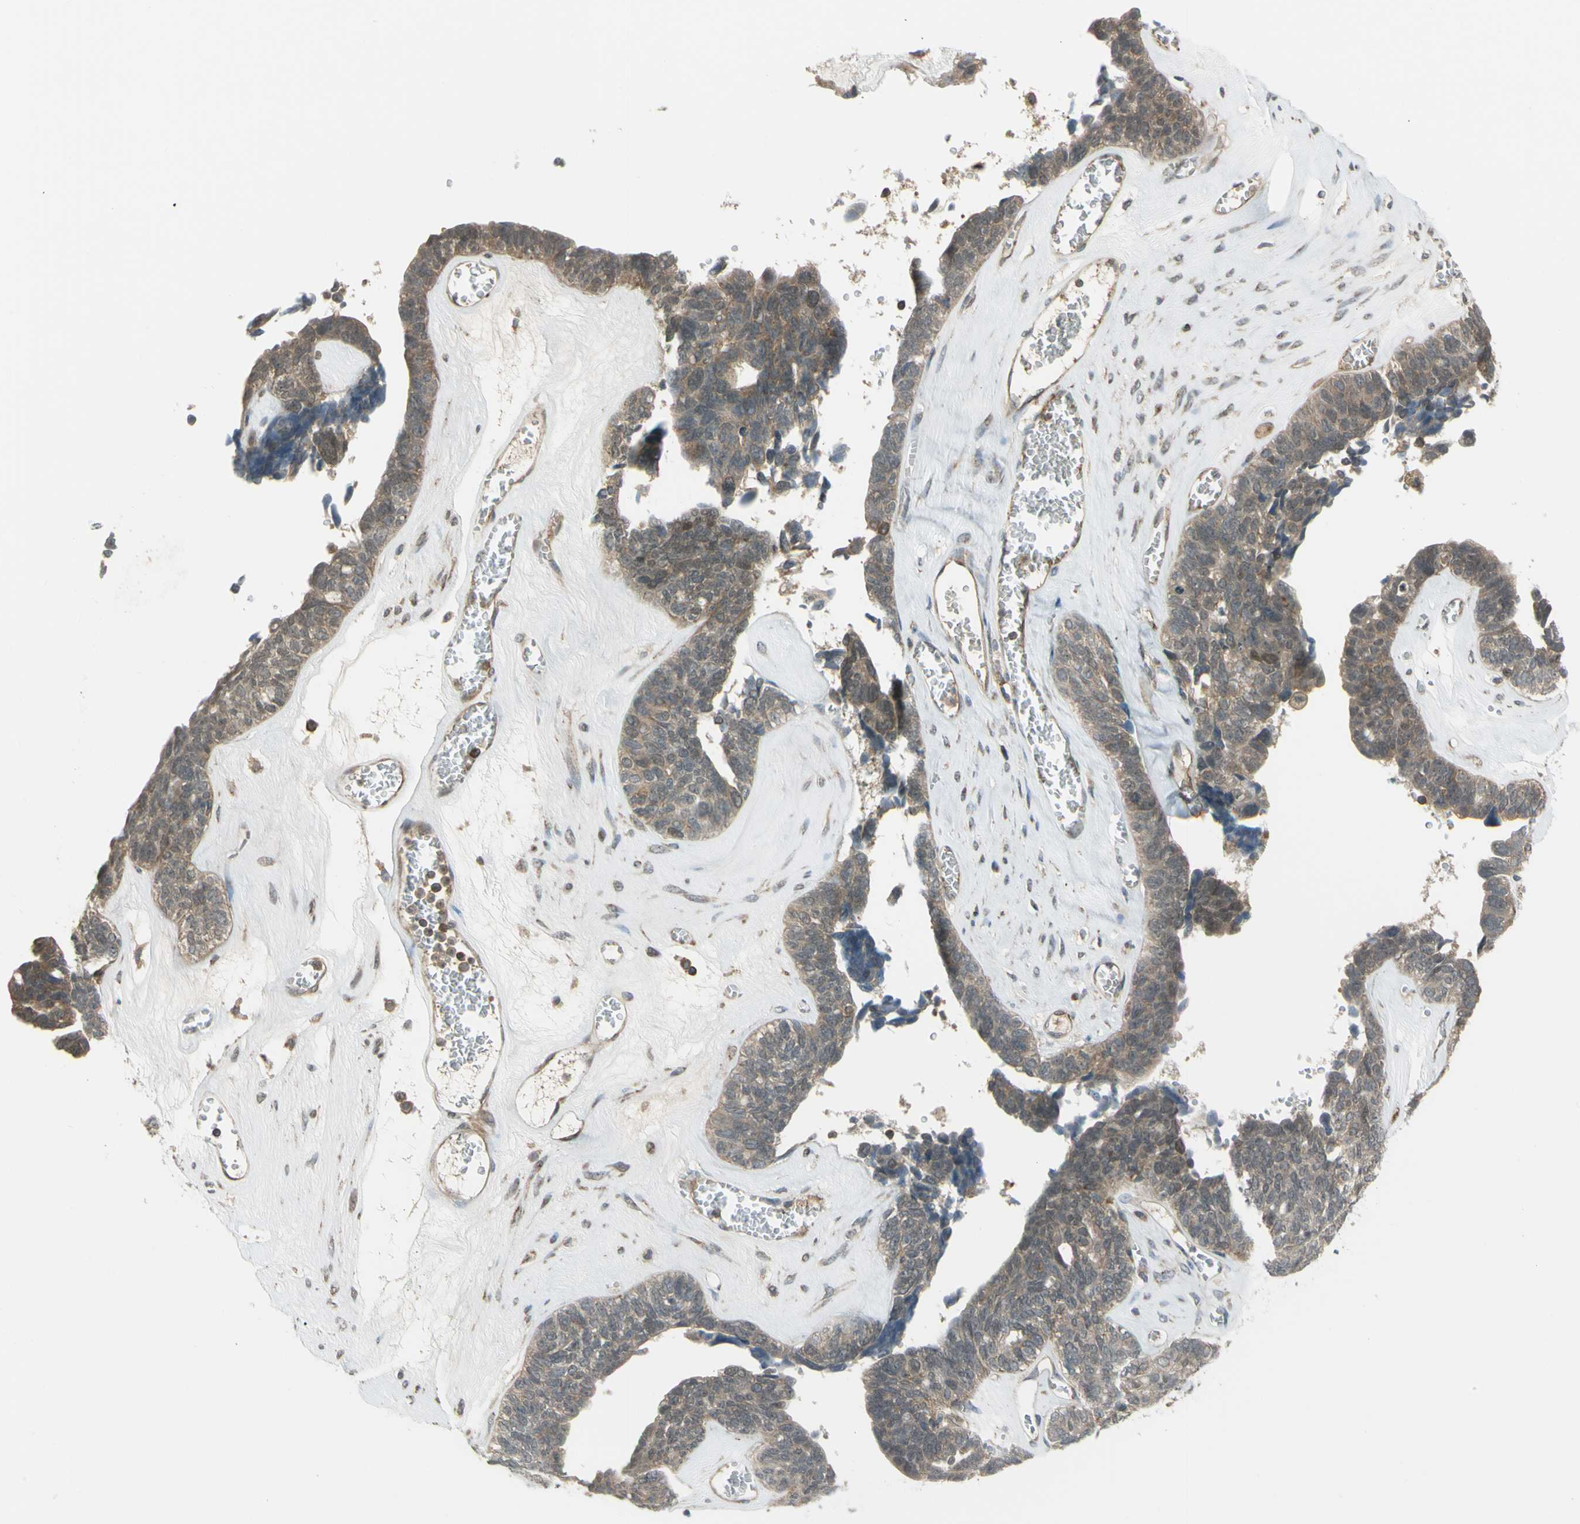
{"staining": {"intensity": "weak", "quantity": "25%-75%", "location": "cytoplasmic/membranous,nuclear"}, "tissue": "ovarian cancer", "cell_type": "Tumor cells", "image_type": "cancer", "snomed": [{"axis": "morphology", "description": "Cystadenocarcinoma, serous, NOS"}, {"axis": "topography", "description": "Ovary"}], "caption": "Immunohistochemical staining of human ovarian cancer (serous cystadenocarcinoma) reveals low levels of weak cytoplasmic/membranous and nuclear positivity in about 25%-75% of tumor cells.", "gene": "FLII", "patient": {"sex": "female", "age": 79}}